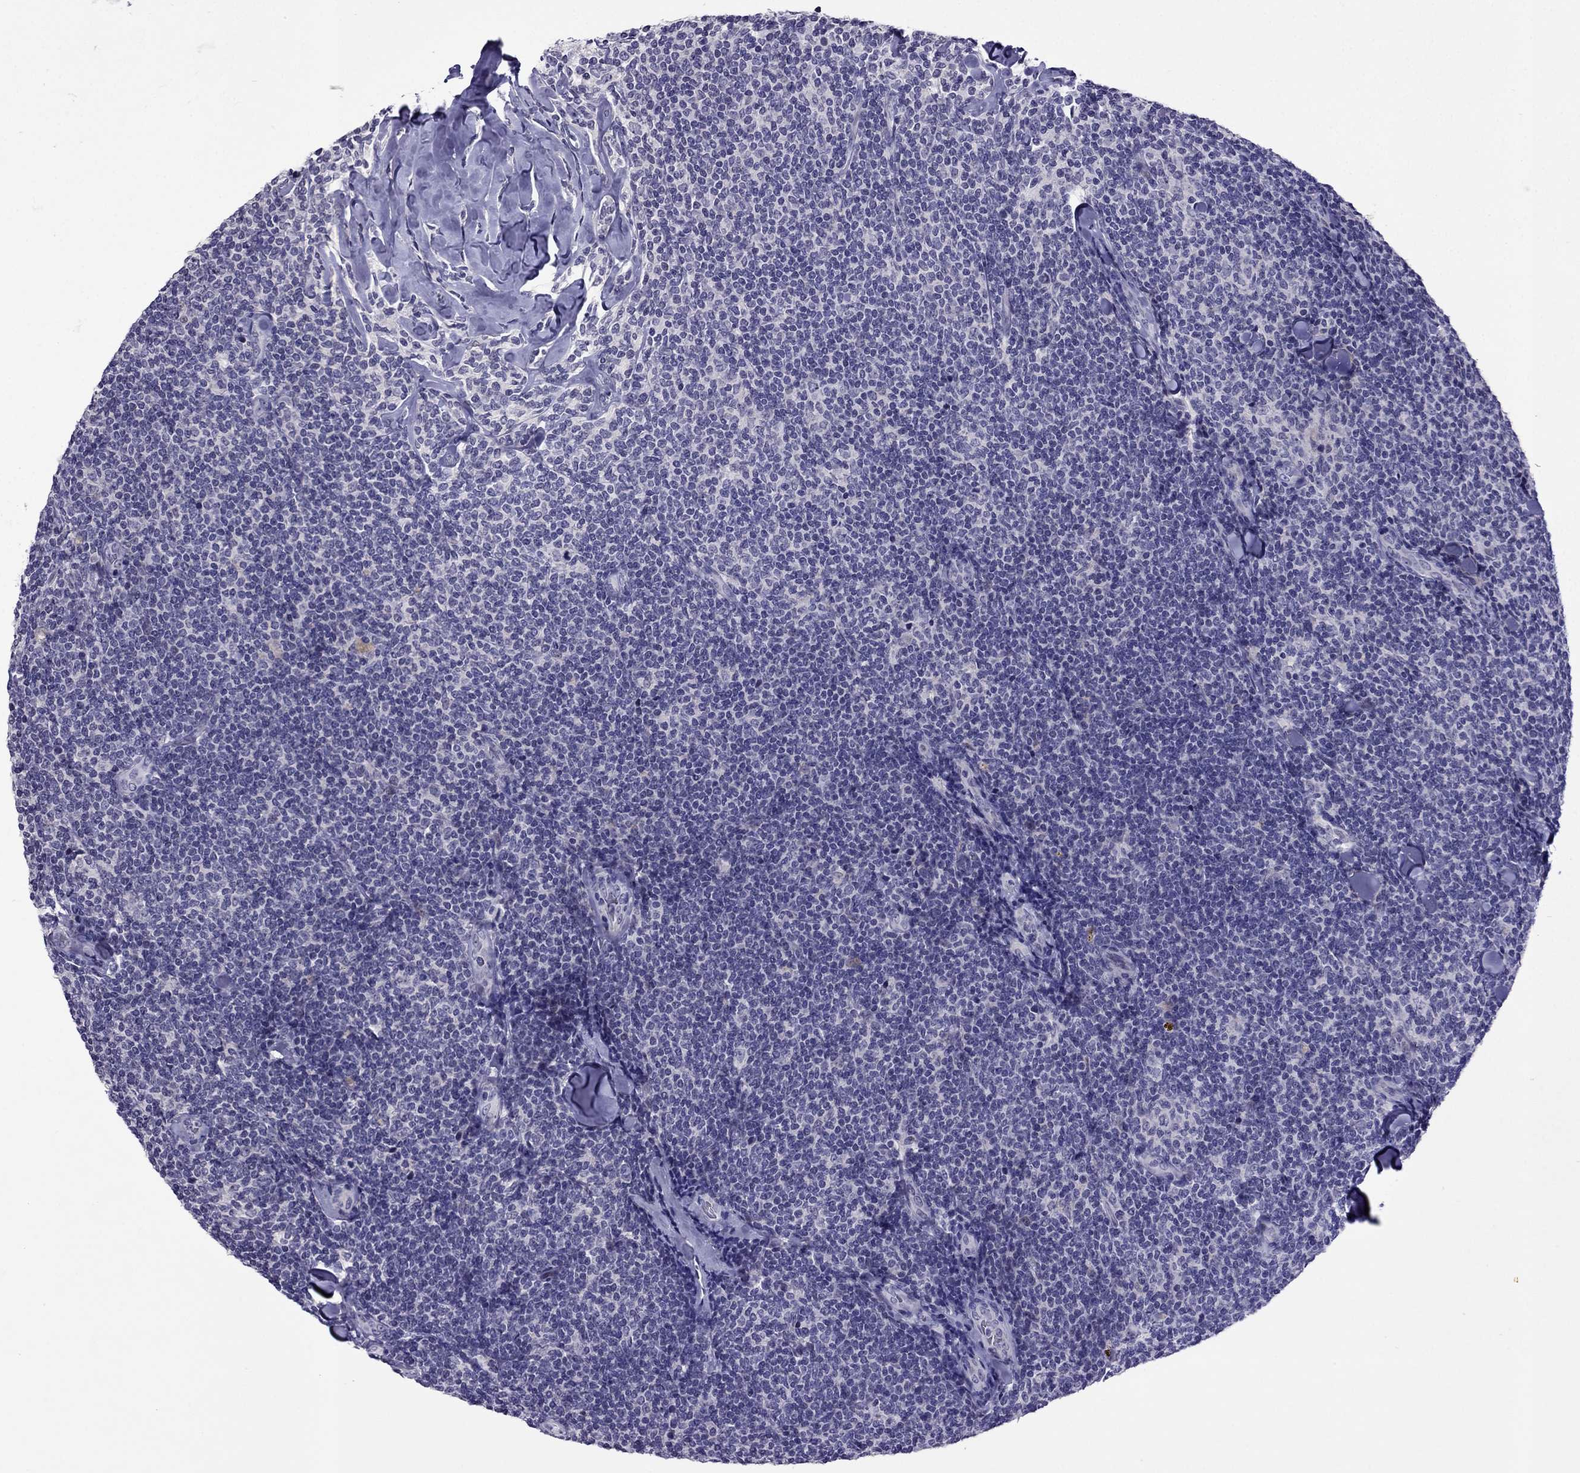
{"staining": {"intensity": "negative", "quantity": "none", "location": "none"}, "tissue": "lymphoma", "cell_type": "Tumor cells", "image_type": "cancer", "snomed": [{"axis": "morphology", "description": "Malignant lymphoma, non-Hodgkin's type, Low grade"}, {"axis": "topography", "description": "Lymph node"}], "caption": "Tumor cells are negative for brown protein staining in lymphoma.", "gene": "SPTBN4", "patient": {"sex": "female", "age": 56}}